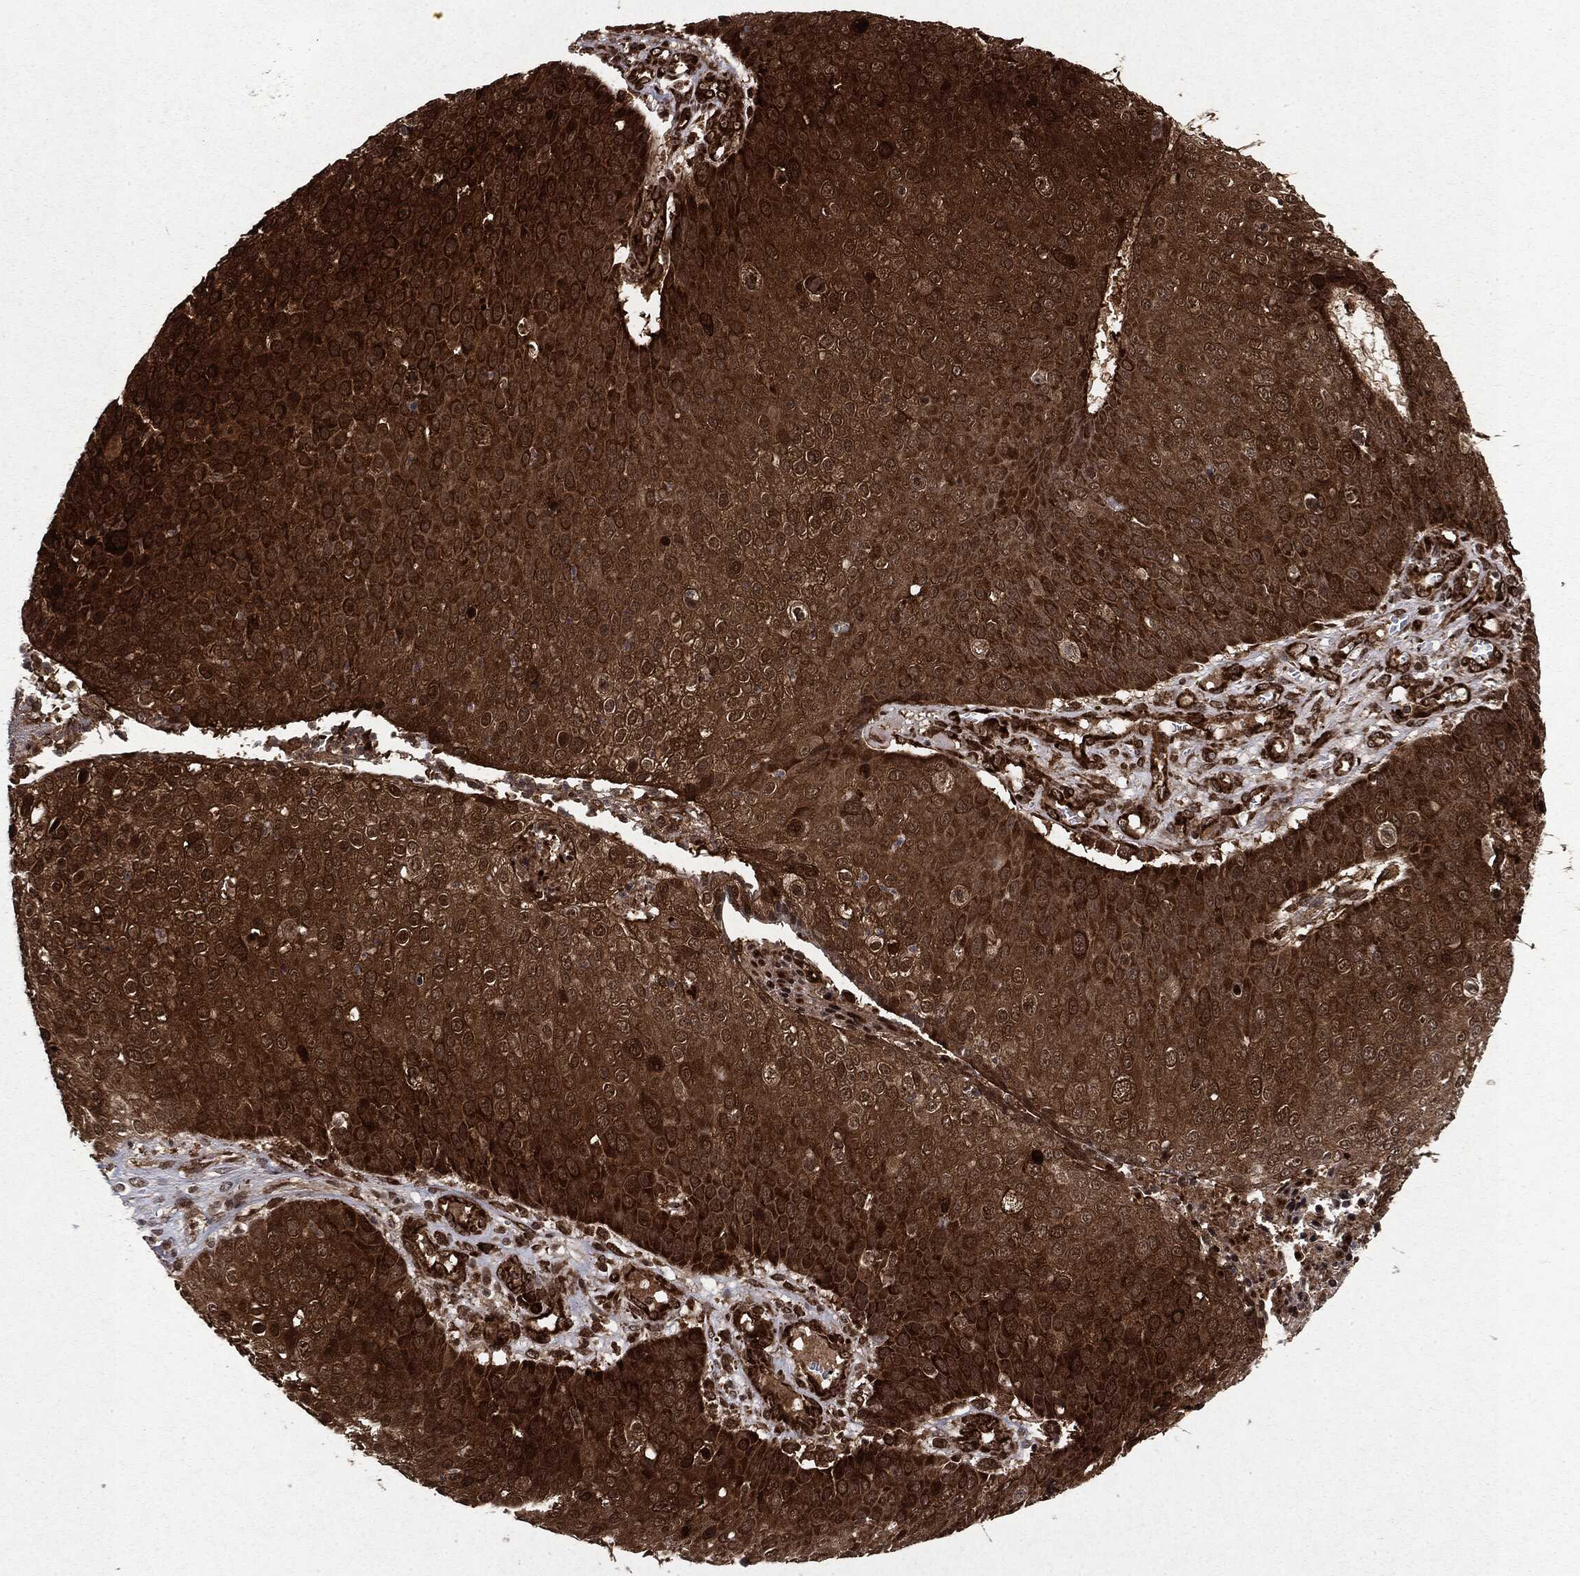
{"staining": {"intensity": "strong", "quantity": ">75%", "location": "cytoplasmic/membranous"}, "tissue": "skin cancer", "cell_type": "Tumor cells", "image_type": "cancer", "snomed": [{"axis": "morphology", "description": "Squamous cell carcinoma, NOS"}, {"axis": "topography", "description": "Skin"}], "caption": "Immunohistochemistry (IHC) image of neoplastic tissue: skin cancer stained using IHC exhibits high levels of strong protein expression localized specifically in the cytoplasmic/membranous of tumor cells, appearing as a cytoplasmic/membranous brown color.", "gene": "OTUB1", "patient": {"sex": "male", "age": 71}}